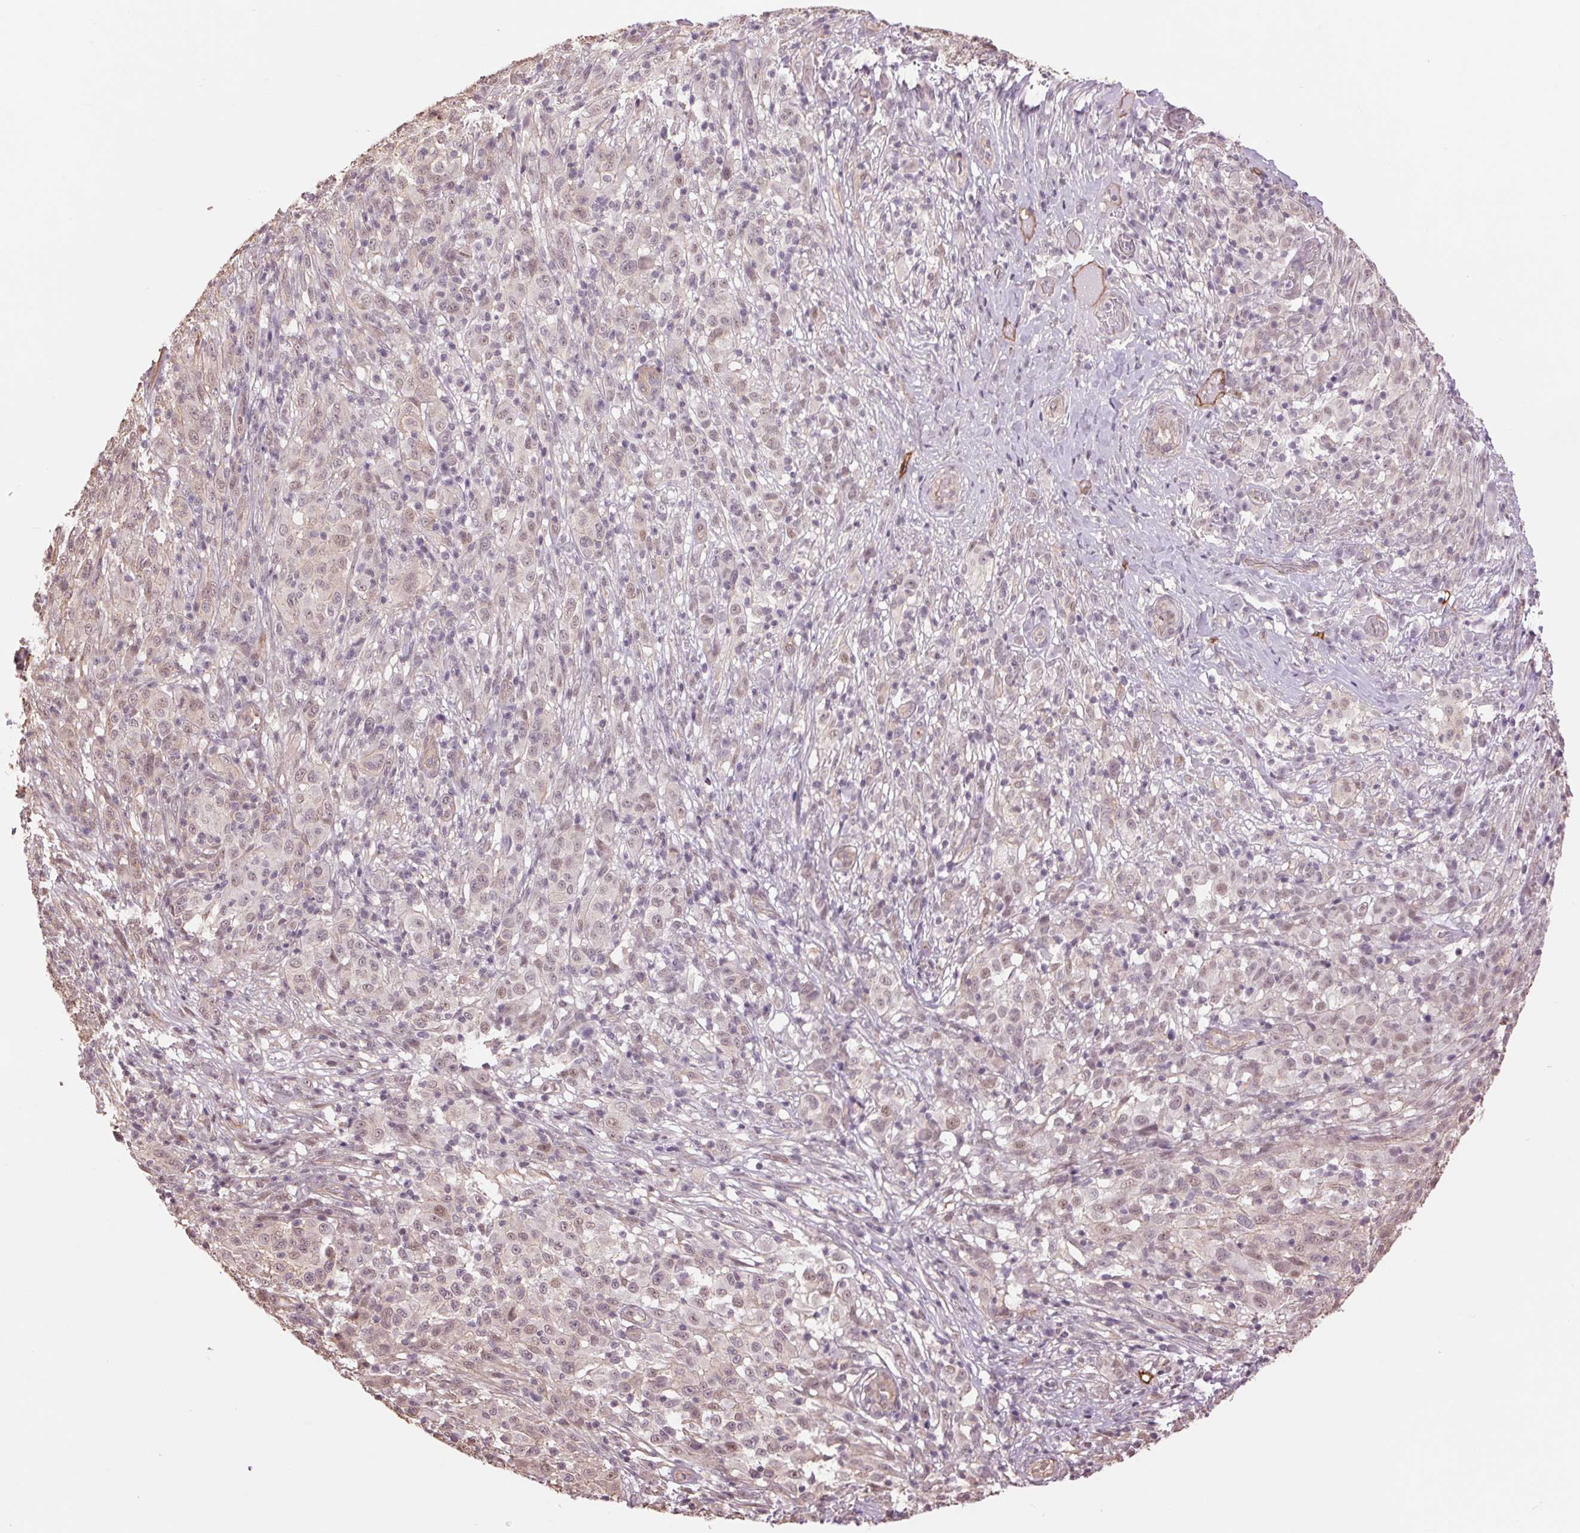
{"staining": {"intensity": "weak", "quantity": "<25%", "location": "nuclear"}, "tissue": "melanoma", "cell_type": "Tumor cells", "image_type": "cancer", "snomed": [{"axis": "morphology", "description": "Malignant melanoma, NOS"}, {"axis": "topography", "description": "Skin"}], "caption": "Immunohistochemistry (IHC) histopathology image of neoplastic tissue: human melanoma stained with DAB demonstrates no significant protein expression in tumor cells.", "gene": "PALM", "patient": {"sex": "male", "age": 73}}